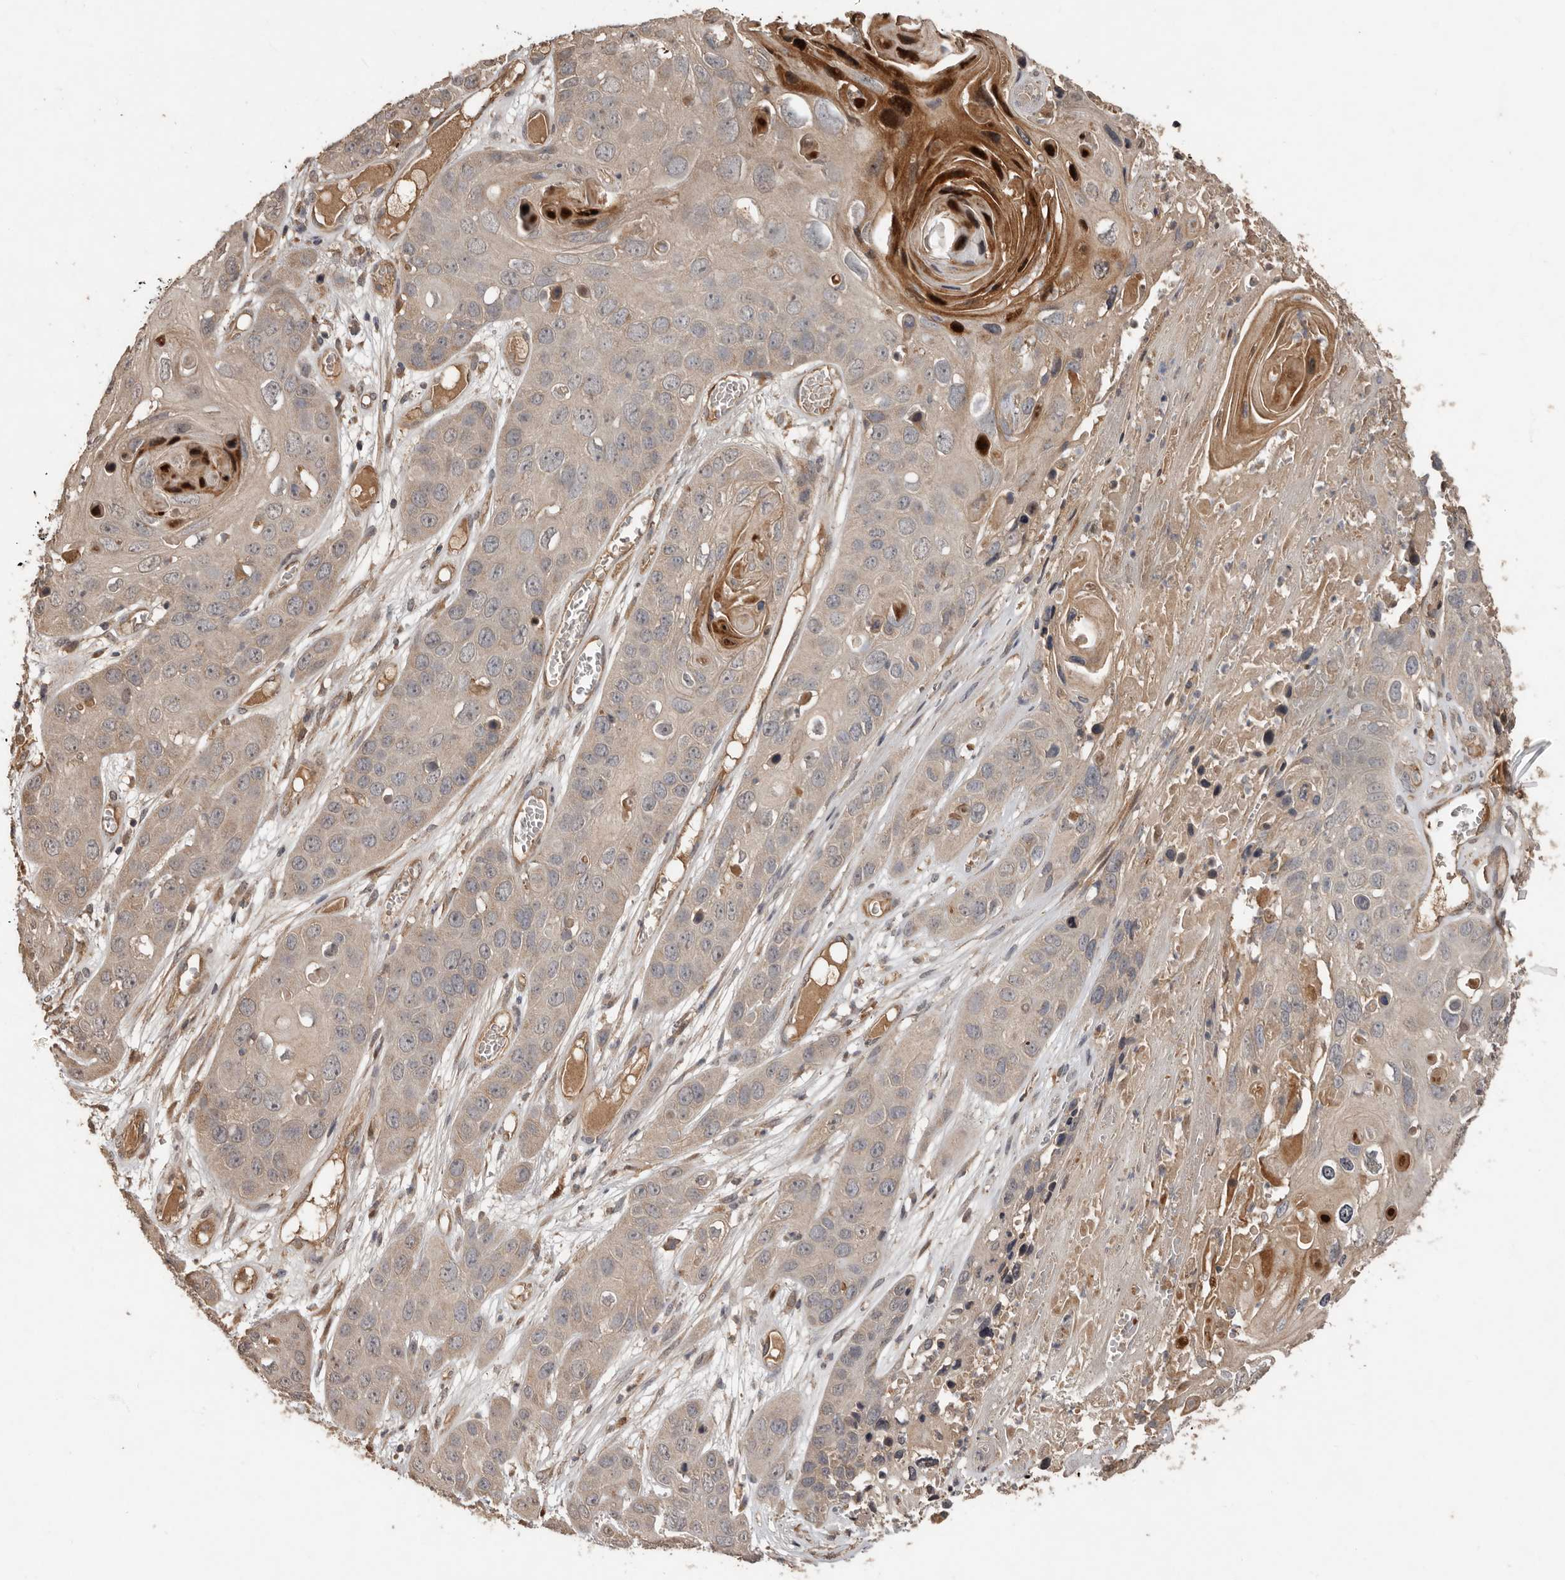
{"staining": {"intensity": "weak", "quantity": "<25%", "location": "cytoplasmic/membranous"}, "tissue": "skin cancer", "cell_type": "Tumor cells", "image_type": "cancer", "snomed": [{"axis": "morphology", "description": "Squamous cell carcinoma, NOS"}, {"axis": "topography", "description": "Skin"}], "caption": "Immunohistochemistry image of neoplastic tissue: skin cancer stained with DAB (3,3'-diaminobenzidine) reveals no significant protein expression in tumor cells. (Stains: DAB (3,3'-diaminobenzidine) immunohistochemistry with hematoxylin counter stain, Microscopy: brightfield microscopy at high magnification).", "gene": "KIF26B", "patient": {"sex": "male", "age": 55}}